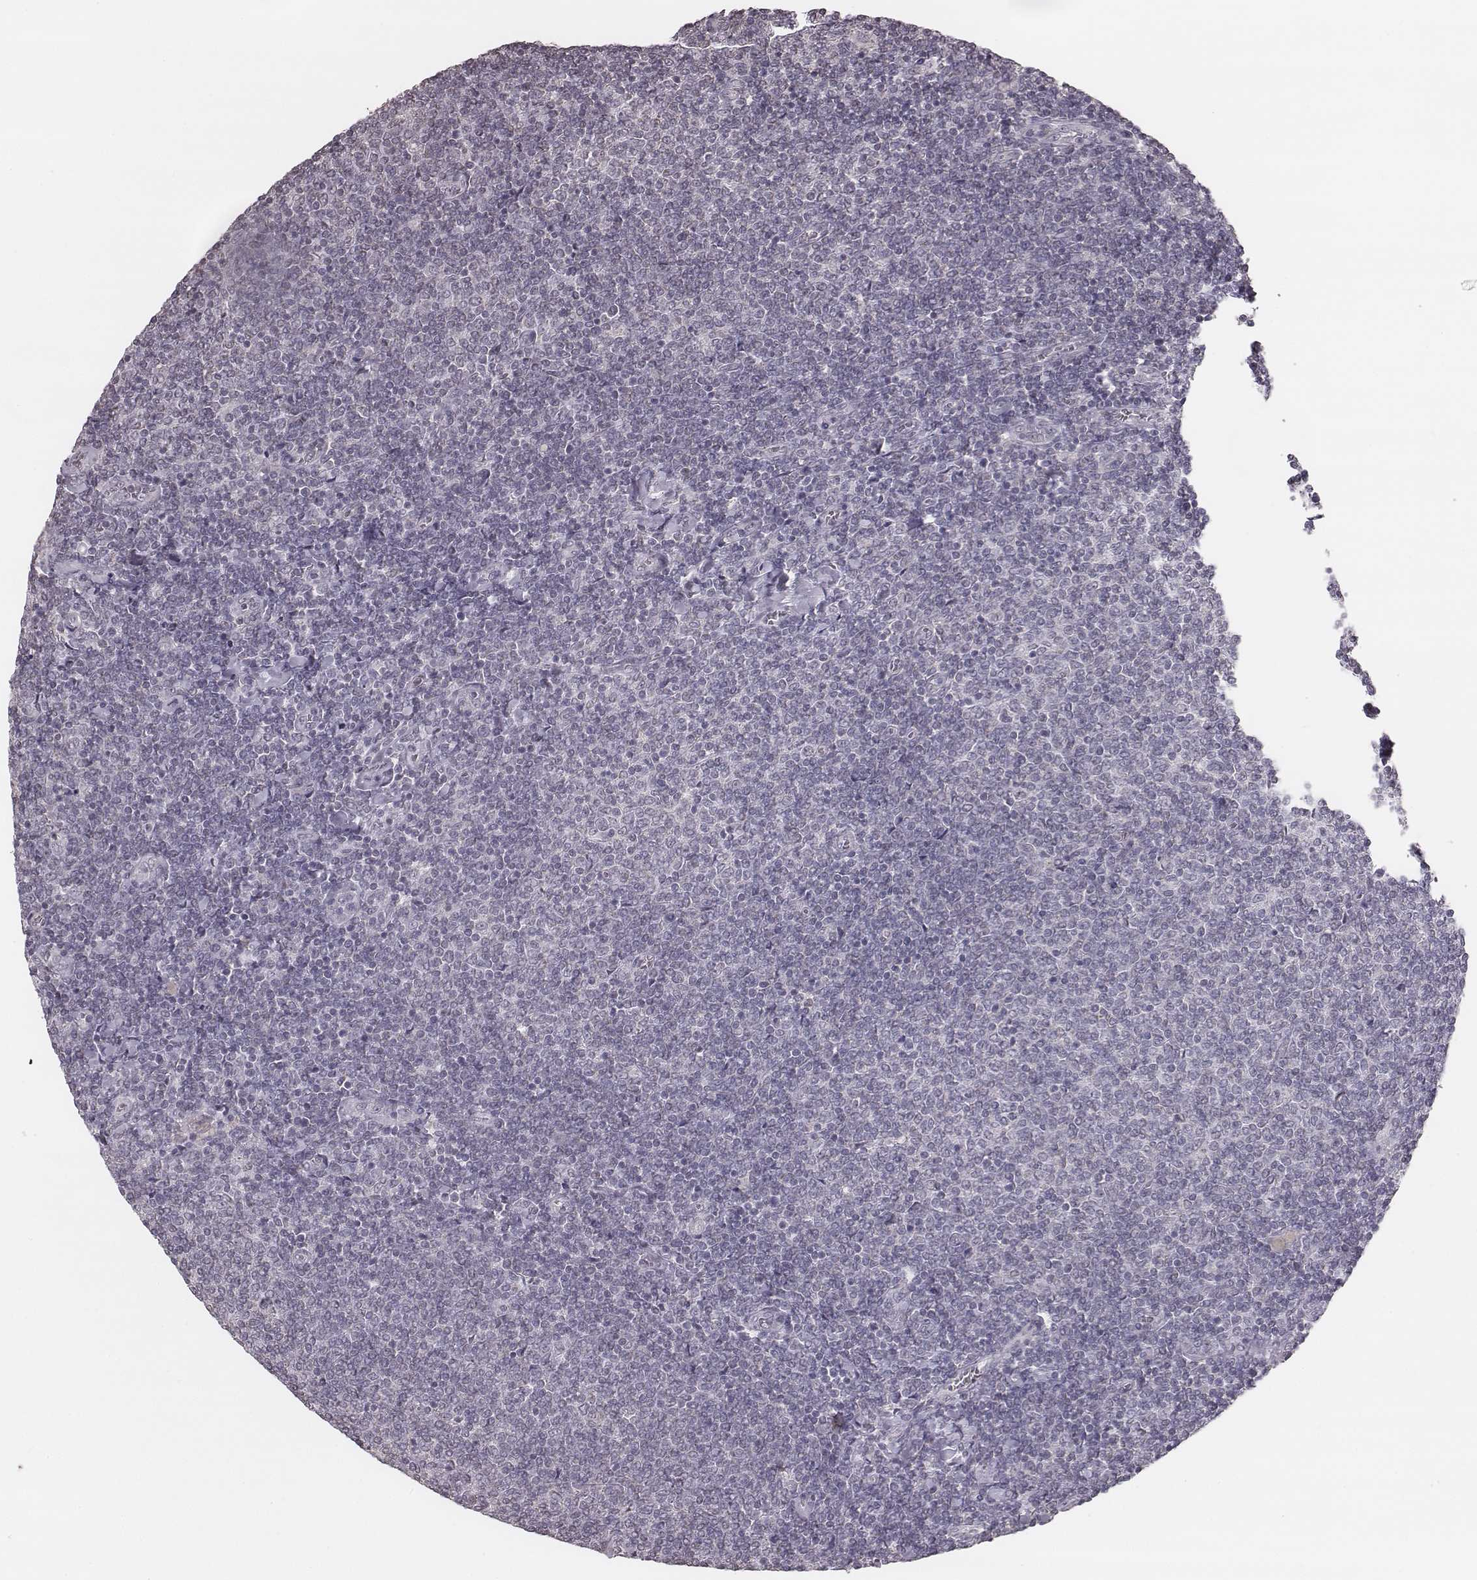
{"staining": {"intensity": "negative", "quantity": "none", "location": "none"}, "tissue": "lymphoma", "cell_type": "Tumor cells", "image_type": "cancer", "snomed": [{"axis": "morphology", "description": "Malignant lymphoma, non-Hodgkin's type, Low grade"}, {"axis": "topography", "description": "Lymph node"}], "caption": "A histopathology image of lymphoma stained for a protein displays no brown staining in tumor cells.", "gene": "SLC7A4", "patient": {"sex": "male", "age": 52}}